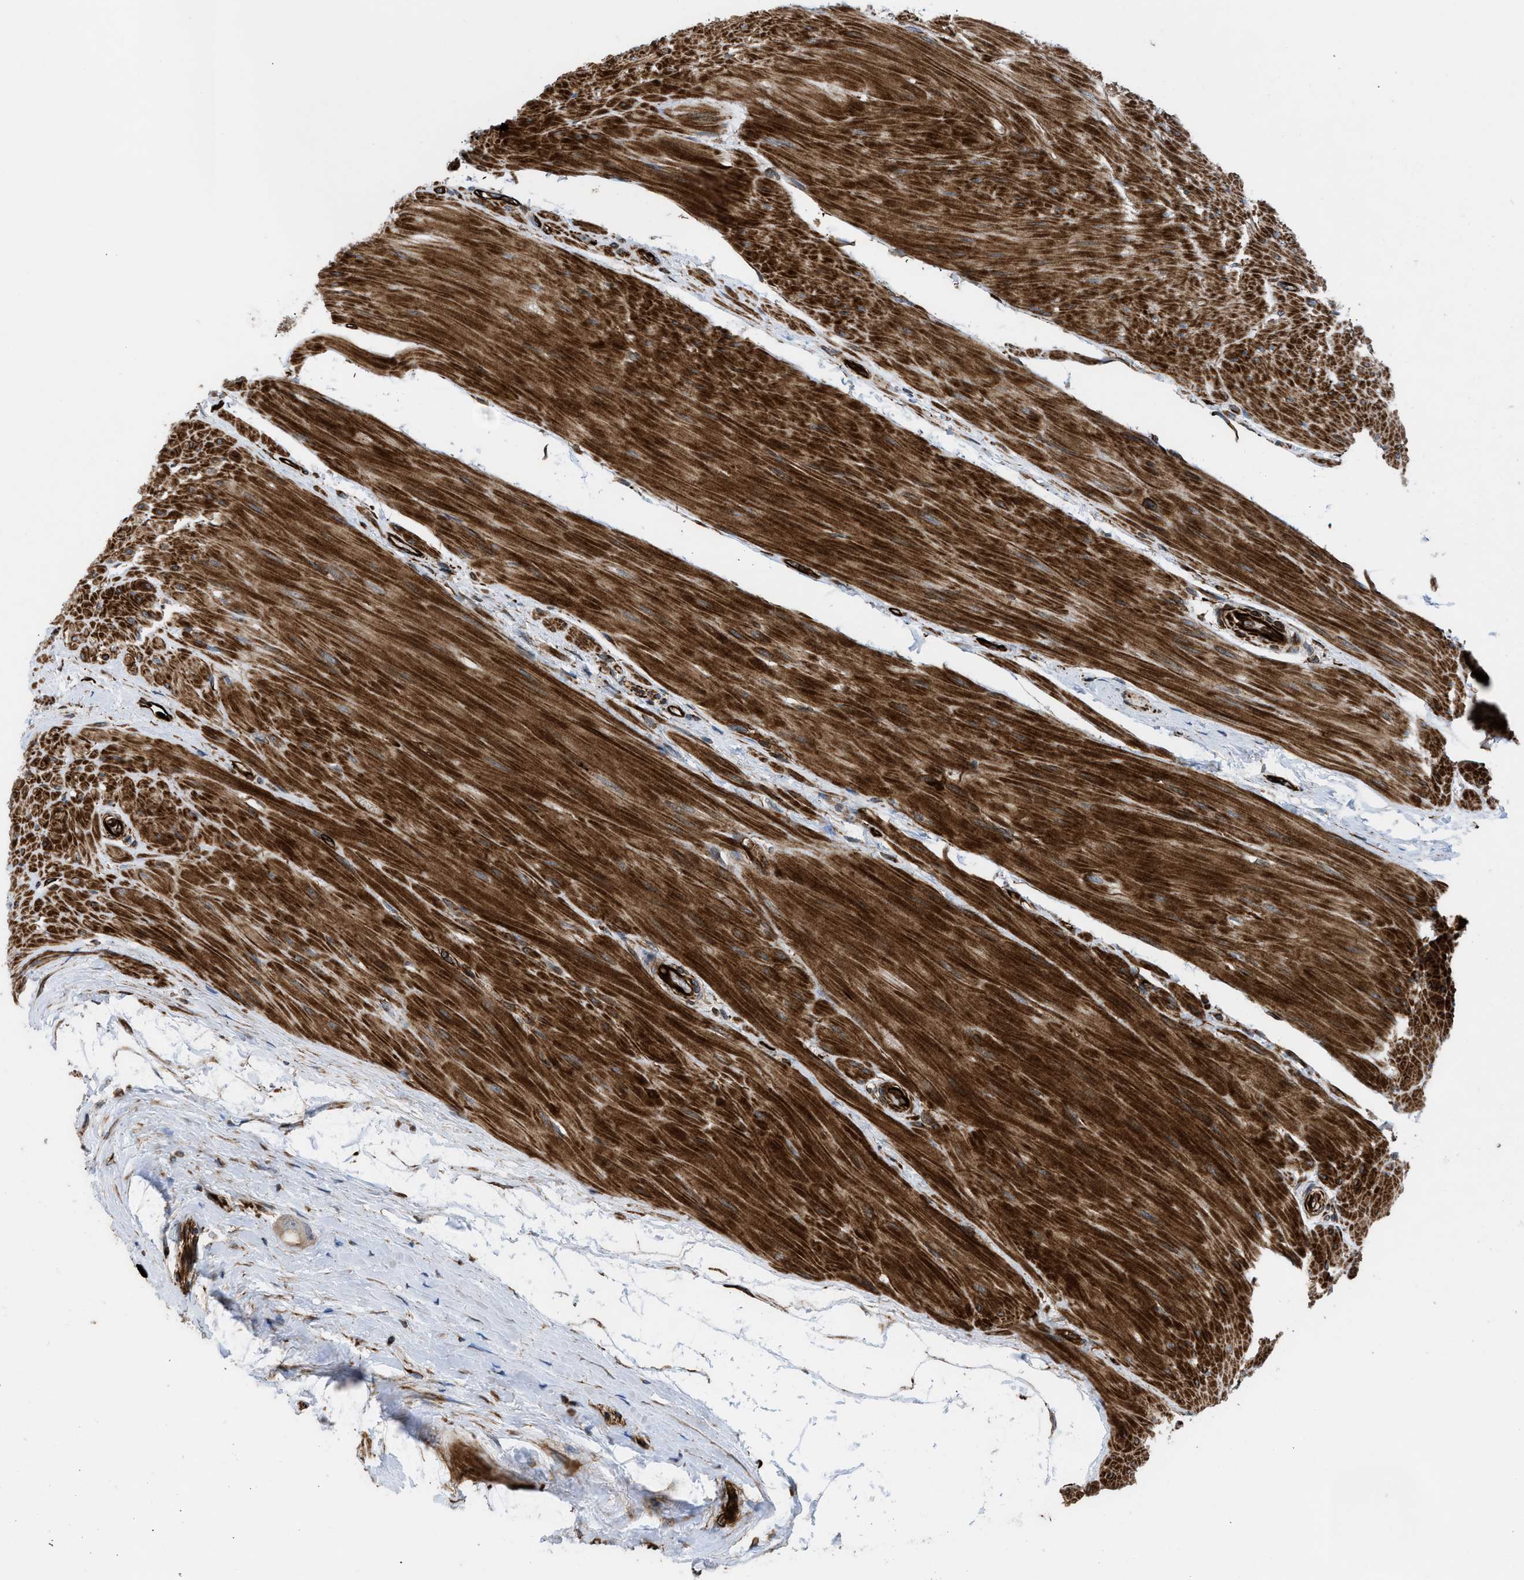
{"staining": {"intensity": "weak", "quantity": ">75%", "location": "cytoplasmic/membranous"}, "tissue": "colorectal cancer", "cell_type": "Tumor cells", "image_type": "cancer", "snomed": [{"axis": "morphology", "description": "Adenocarcinoma, NOS"}, {"axis": "topography", "description": "Rectum"}], "caption": "Colorectal adenocarcinoma was stained to show a protein in brown. There is low levels of weak cytoplasmic/membranous positivity in approximately >75% of tumor cells. The staining was performed using DAB, with brown indicating positive protein expression. Nuclei are stained blue with hematoxylin.", "gene": "PTPRE", "patient": {"sex": "male", "age": 51}}